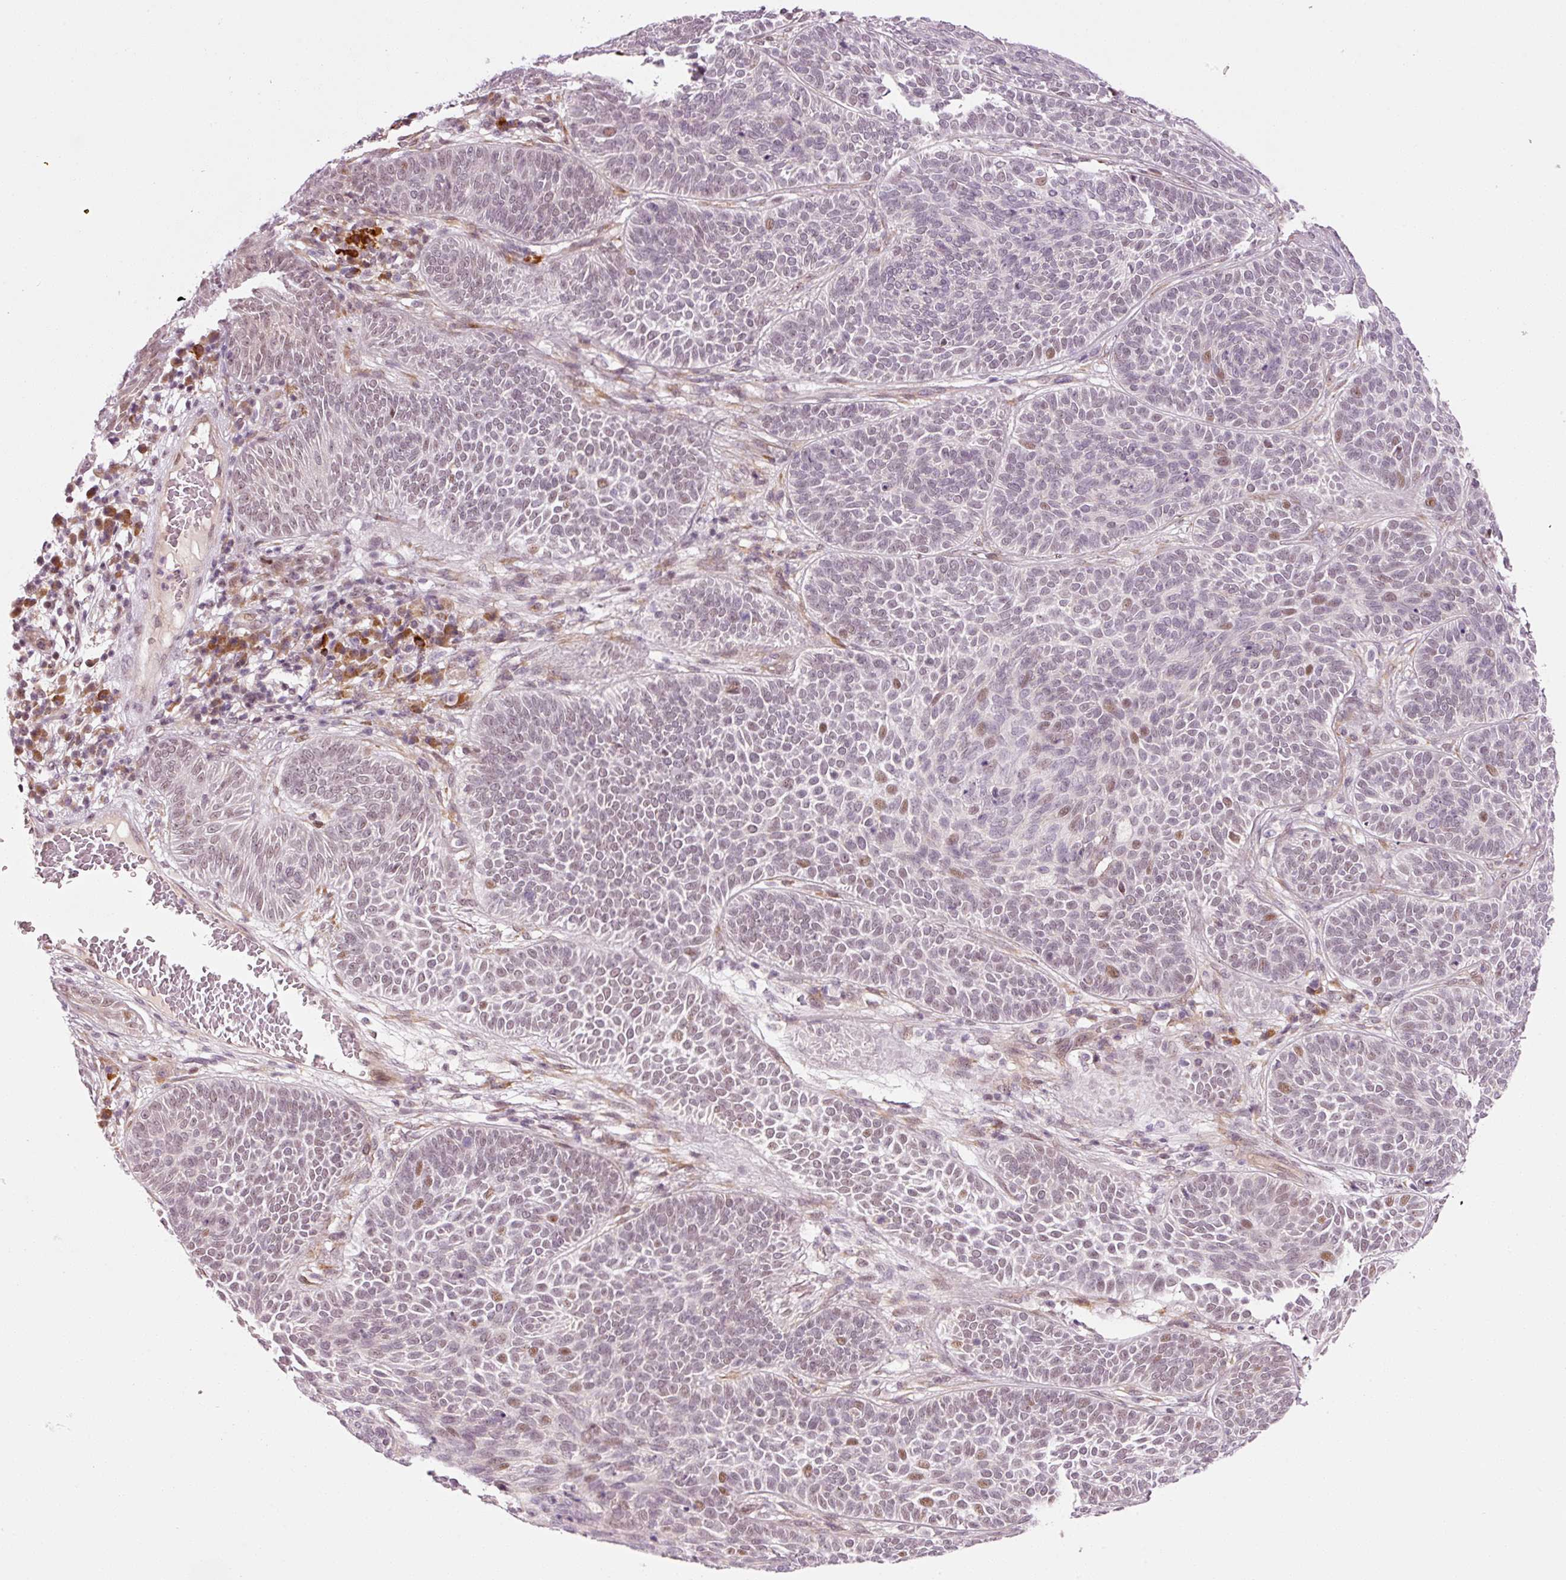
{"staining": {"intensity": "moderate", "quantity": "<25%", "location": "nuclear"}, "tissue": "skin cancer", "cell_type": "Tumor cells", "image_type": "cancer", "snomed": [{"axis": "morphology", "description": "Basal cell carcinoma"}, {"axis": "topography", "description": "Skin"}], "caption": "The immunohistochemical stain labels moderate nuclear staining in tumor cells of skin cancer tissue. The protein is stained brown, and the nuclei are stained in blue (DAB IHC with brightfield microscopy, high magnification).", "gene": "ANKRD20A1", "patient": {"sex": "male", "age": 85}}